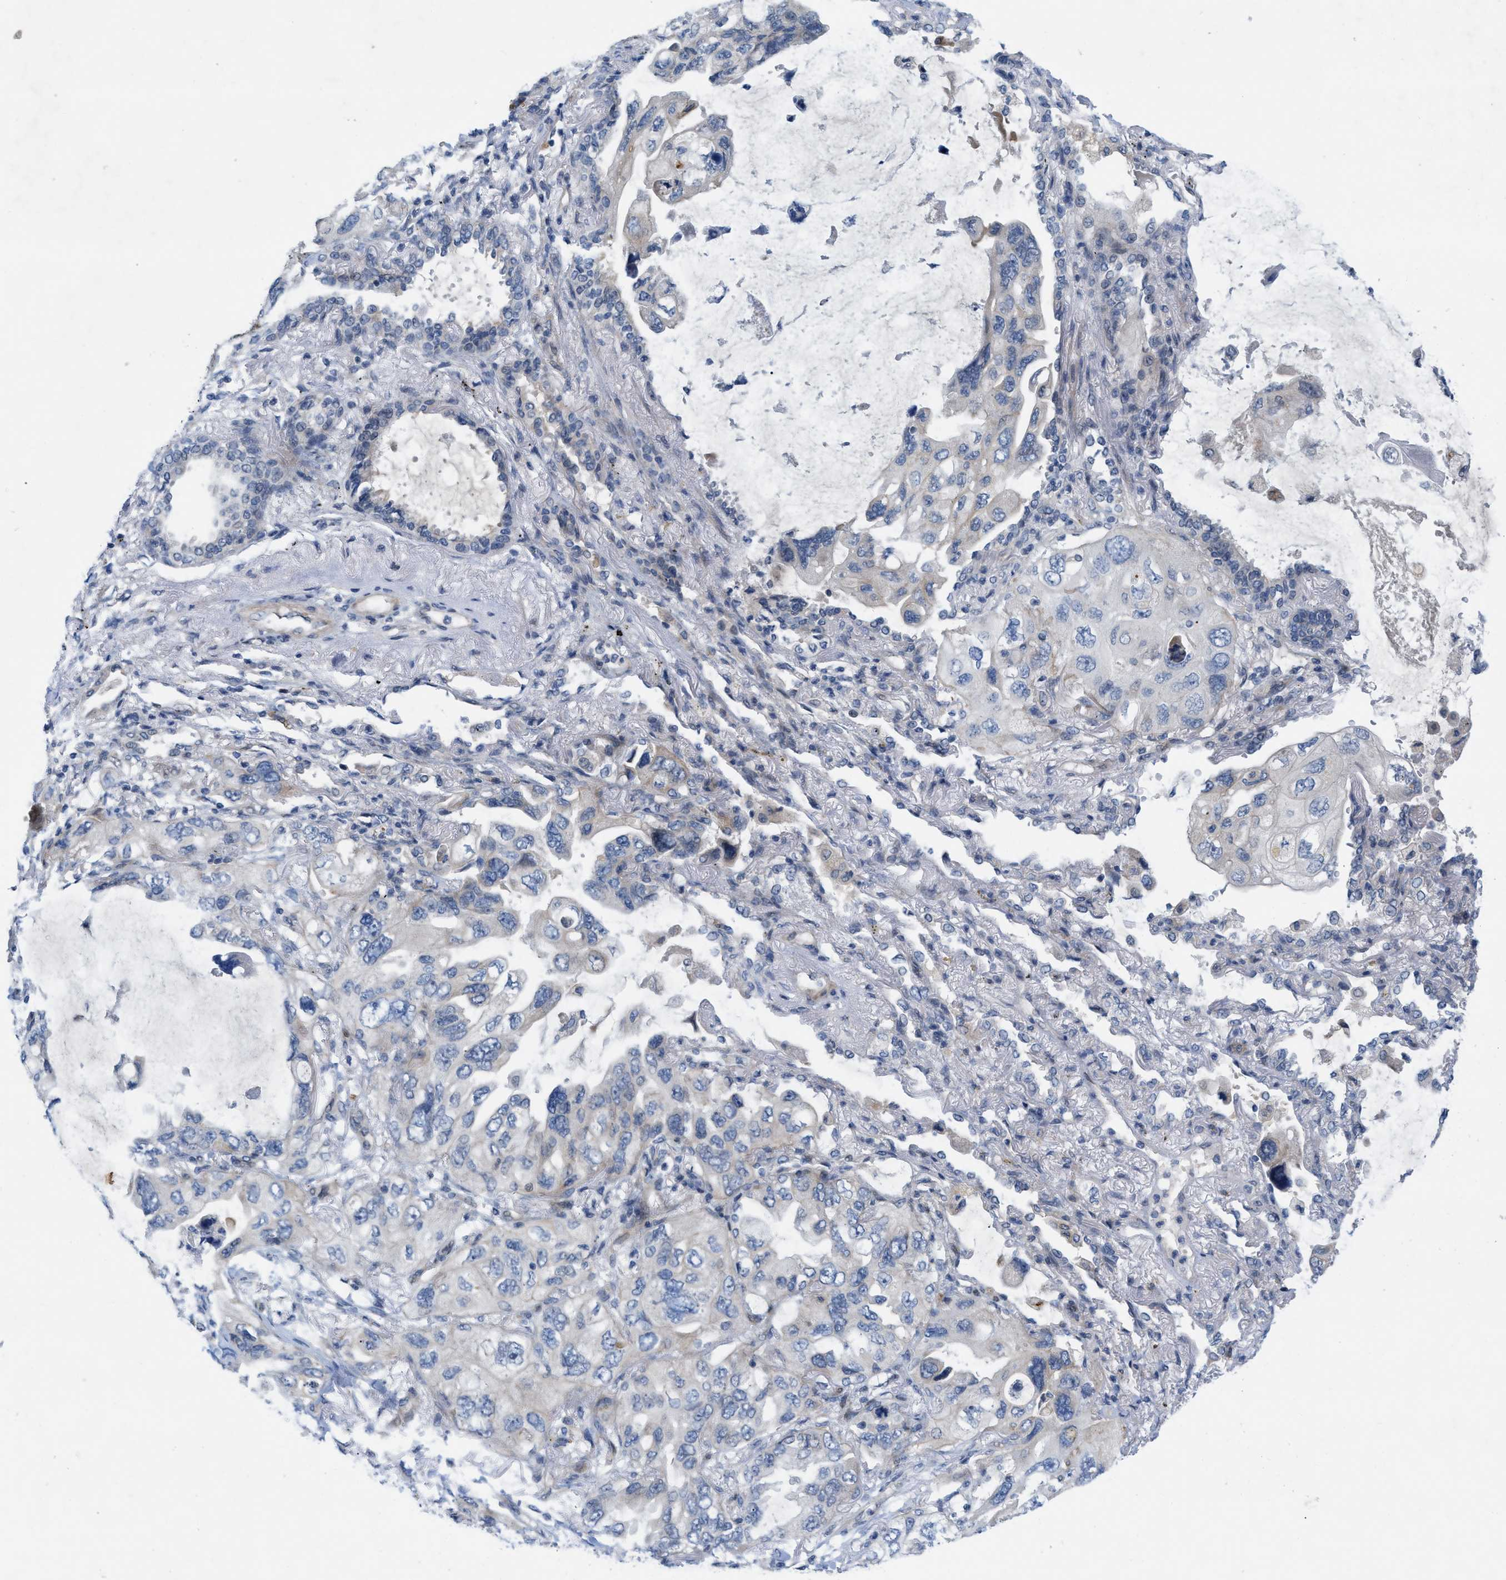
{"staining": {"intensity": "negative", "quantity": "none", "location": "none"}, "tissue": "lung cancer", "cell_type": "Tumor cells", "image_type": "cancer", "snomed": [{"axis": "morphology", "description": "Squamous cell carcinoma, NOS"}, {"axis": "topography", "description": "Lung"}], "caption": "Image shows no protein expression in tumor cells of lung squamous cell carcinoma tissue.", "gene": "NDEL1", "patient": {"sex": "female", "age": 73}}